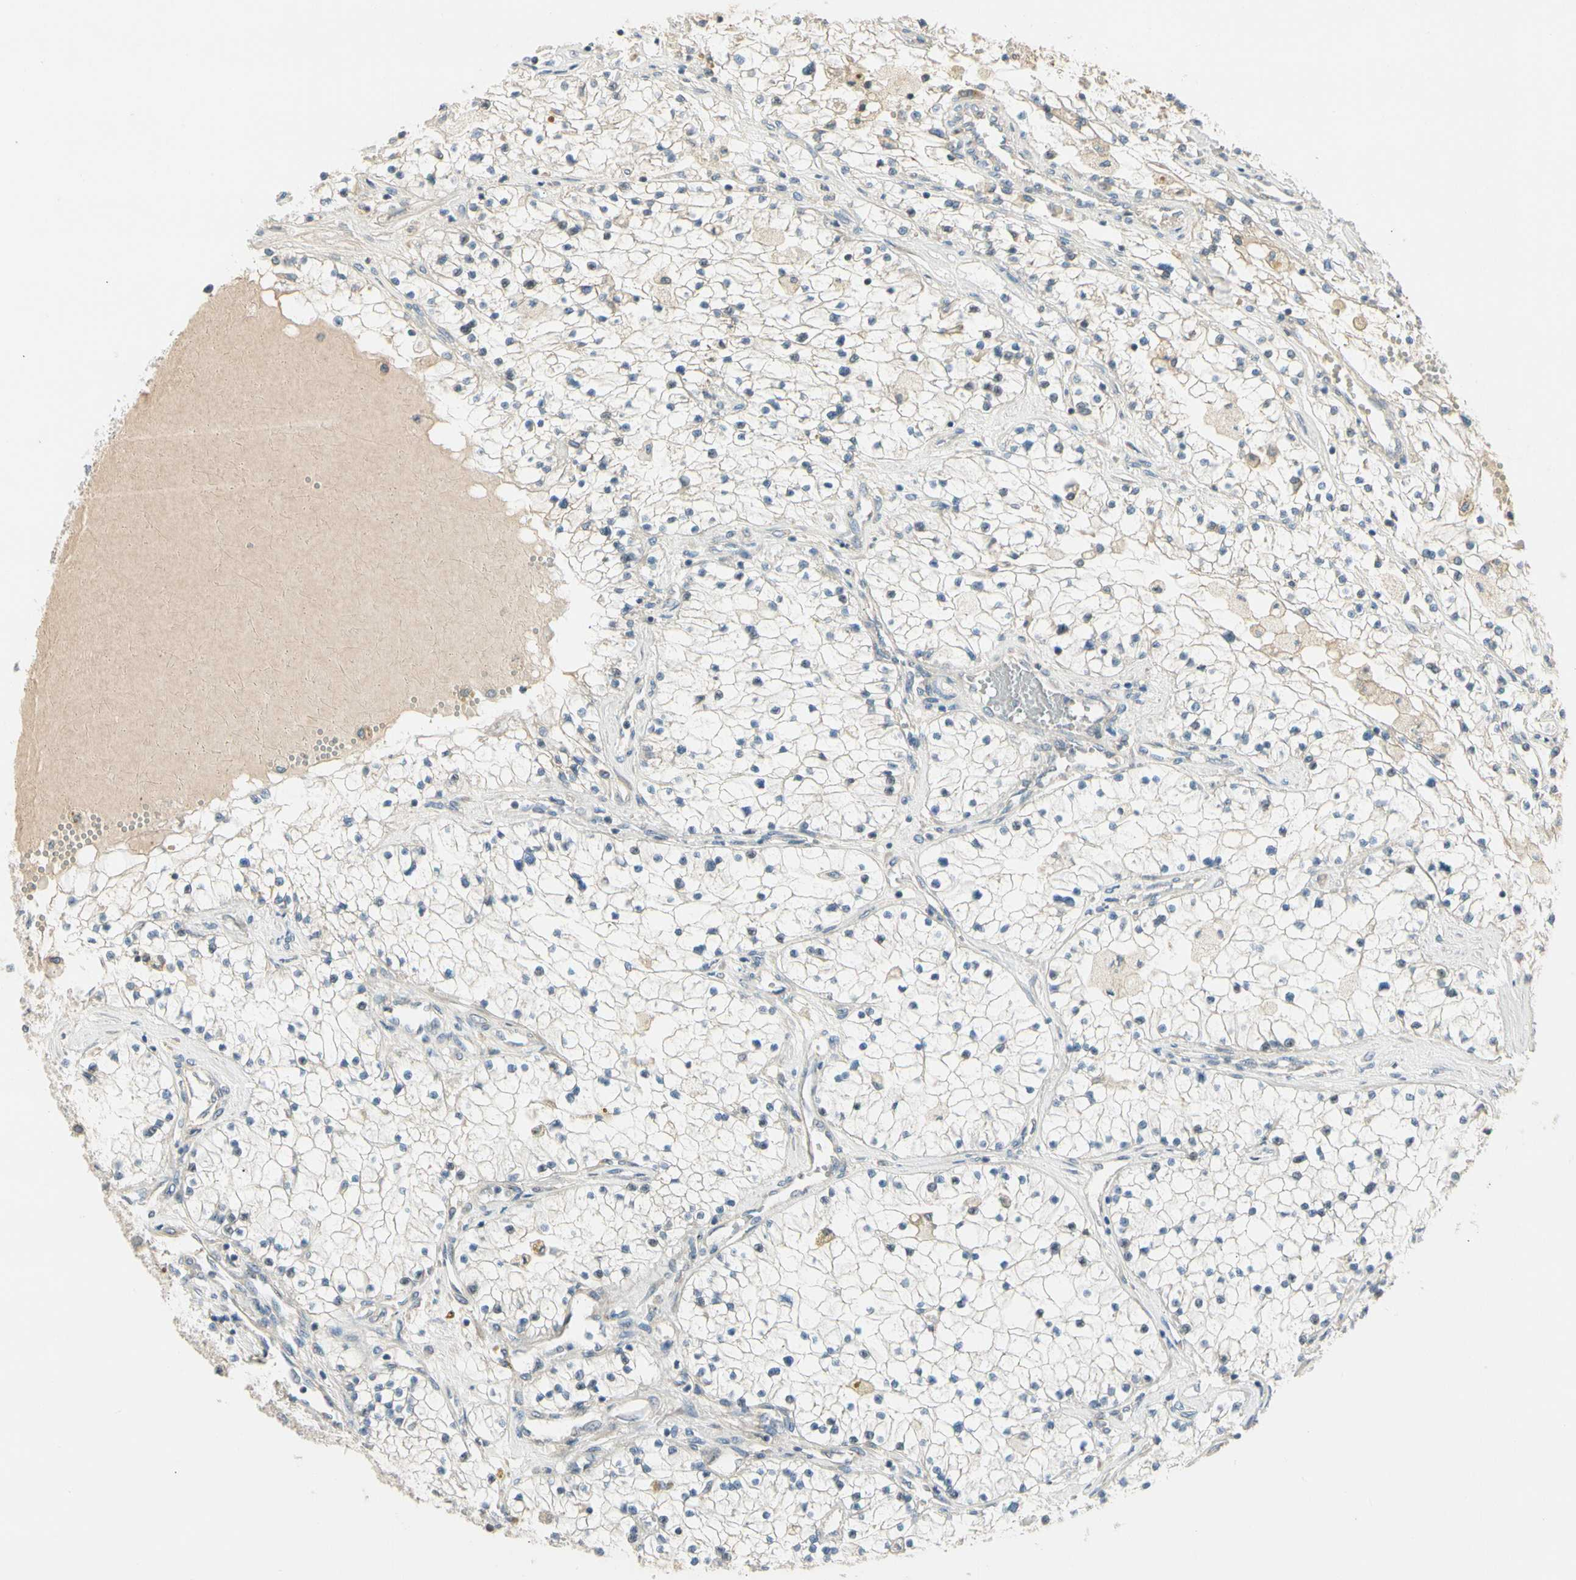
{"staining": {"intensity": "negative", "quantity": "none", "location": "none"}, "tissue": "renal cancer", "cell_type": "Tumor cells", "image_type": "cancer", "snomed": [{"axis": "morphology", "description": "Adenocarcinoma, NOS"}, {"axis": "topography", "description": "Kidney"}], "caption": "There is no significant expression in tumor cells of renal cancer (adenocarcinoma).", "gene": "PCDHB15", "patient": {"sex": "male", "age": 68}}